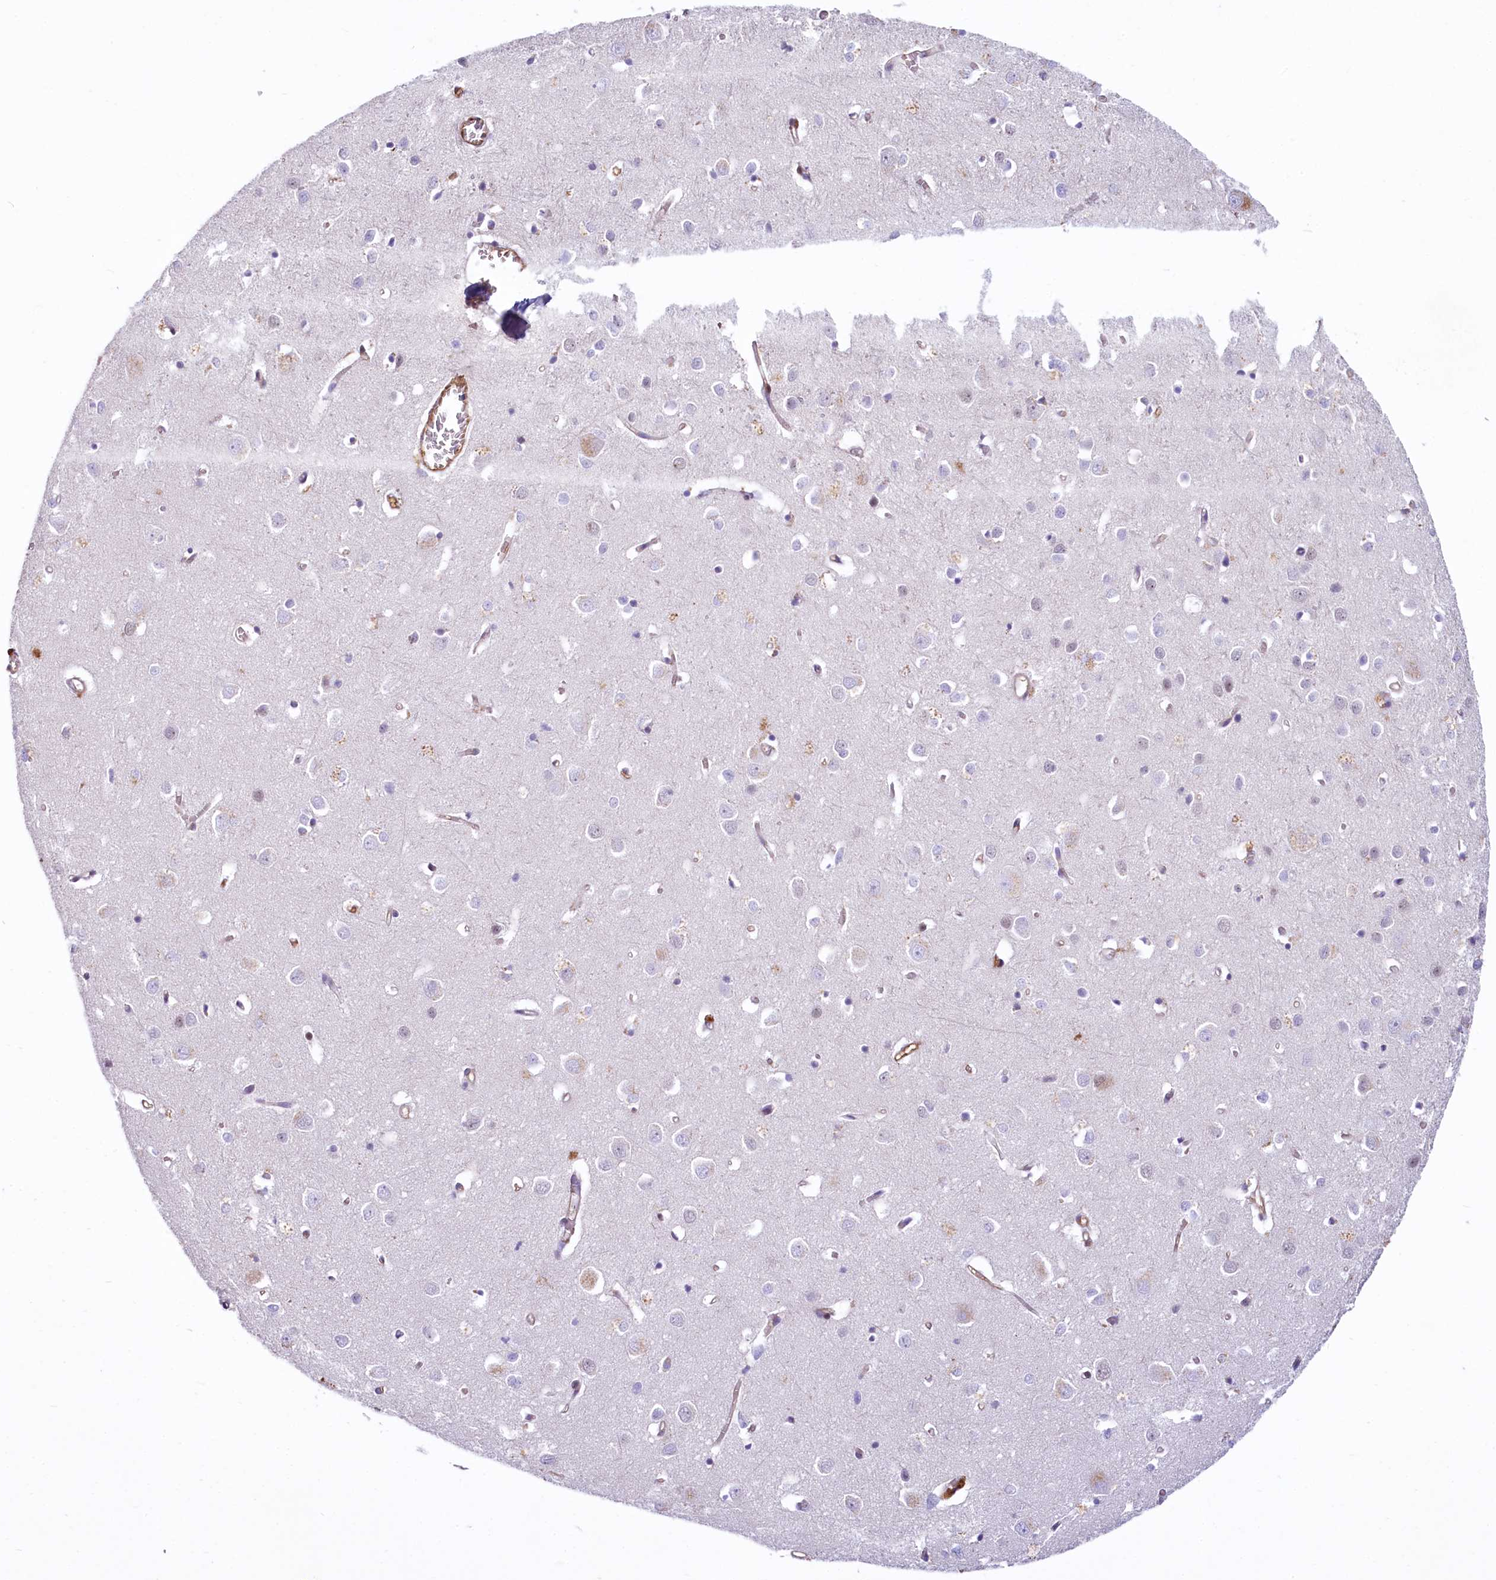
{"staining": {"intensity": "strong", "quantity": "25%-75%", "location": "cytoplasmic/membranous"}, "tissue": "cerebral cortex", "cell_type": "Endothelial cells", "image_type": "normal", "snomed": [{"axis": "morphology", "description": "Normal tissue, NOS"}, {"axis": "topography", "description": "Cerebral cortex"}], "caption": "DAB (3,3'-diaminobenzidine) immunohistochemical staining of normal human cerebral cortex reveals strong cytoplasmic/membranous protein staining in approximately 25%-75% of endothelial cells. Nuclei are stained in blue.", "gene": "PROCR", "patient": {"sex": "female", "age": 64}}